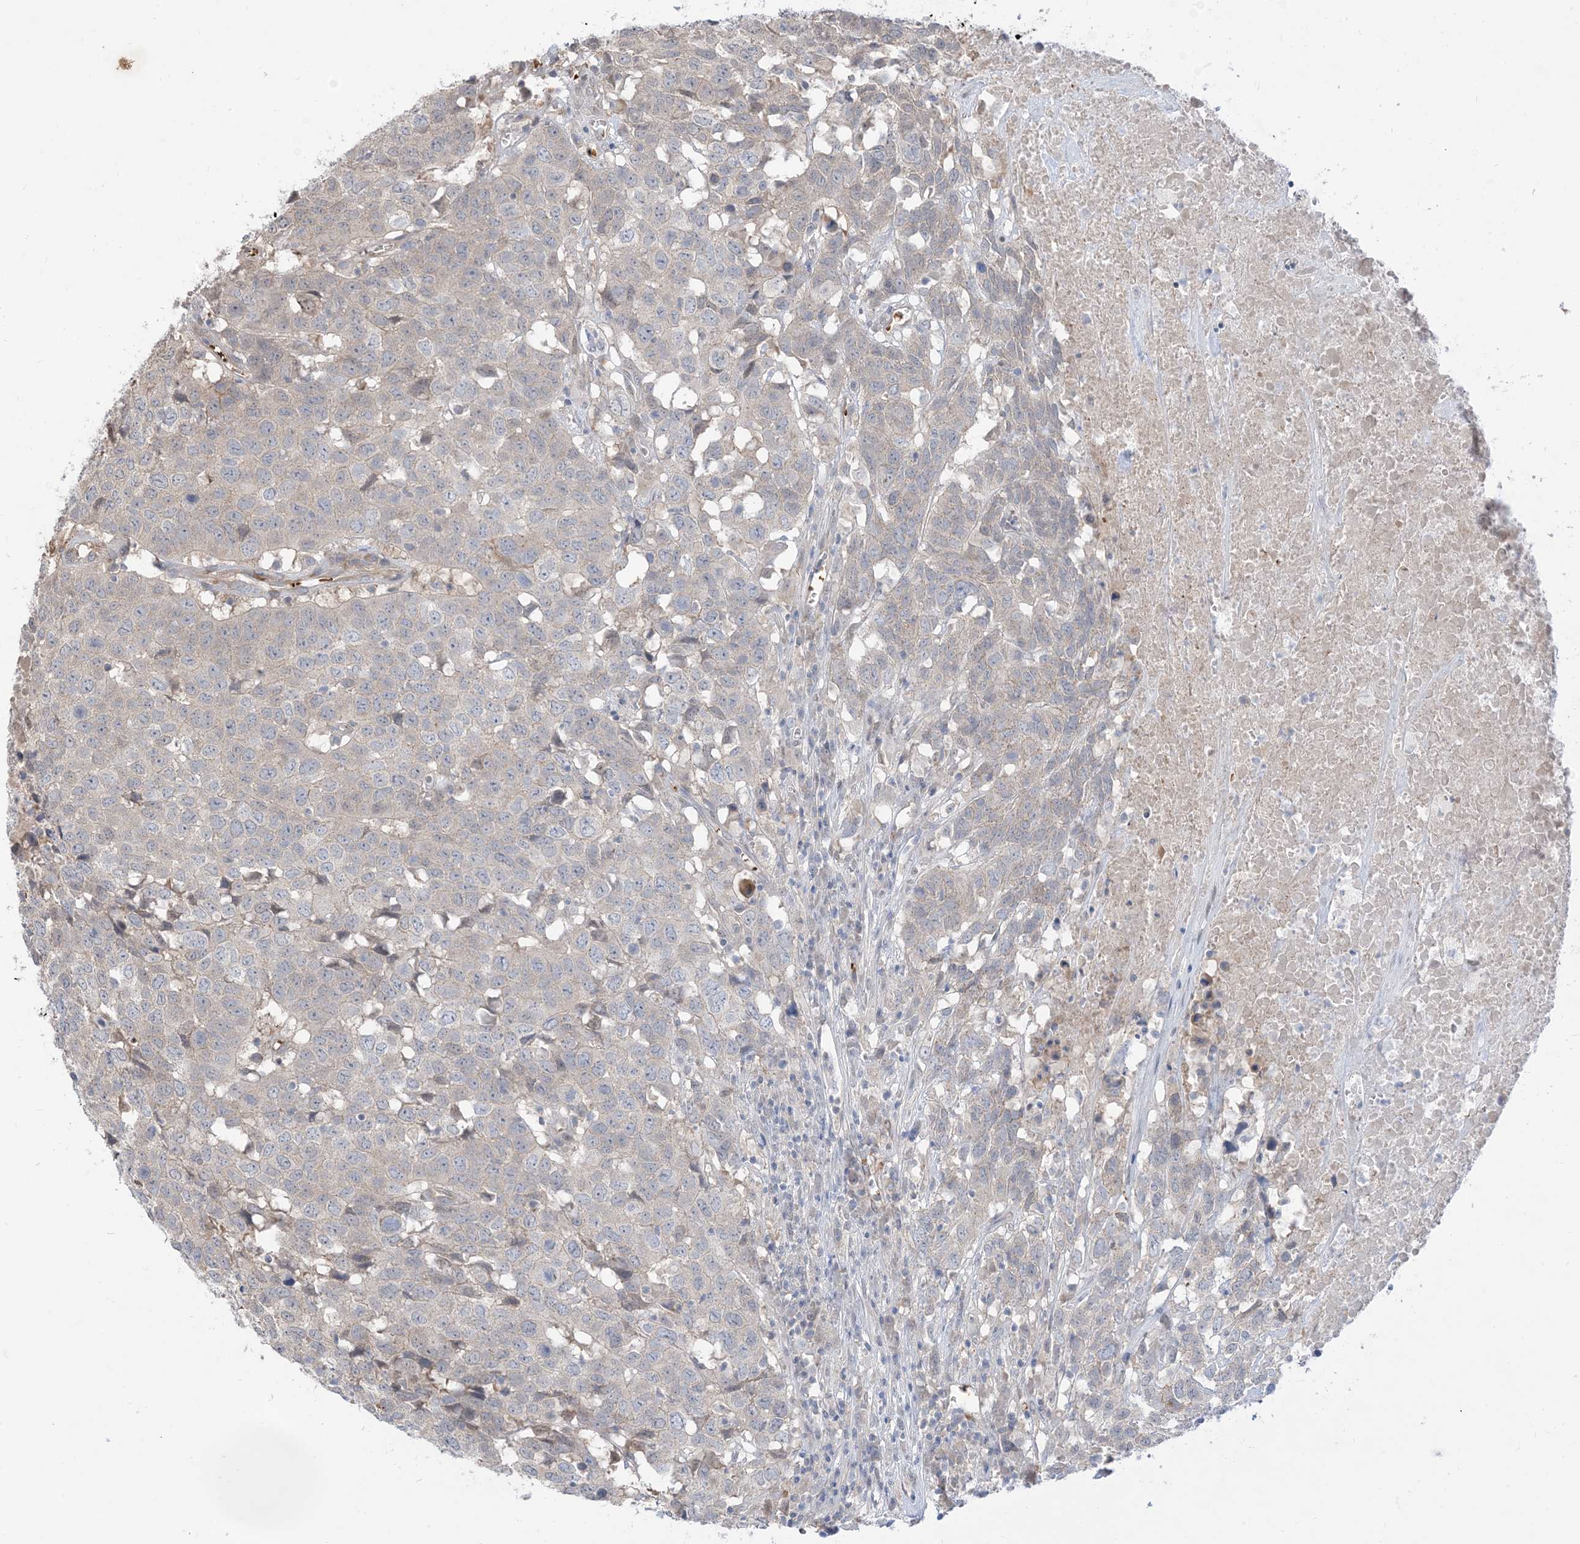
{"staining": {"intensity": "moderate", "quantity": "<25%", "location": "cytoplasmic/membranous"}, "tissue": "head and neck cancer", "cell_type": "Tumor cells", "image_type": "cancer", "snomed": [{"axis": "morphology", "description": "Squamous cell carcinoma, NOS"}, {"axis": "topography", "description": "Head-Neck"}], "caption": "Head and neck cancer was stained to show a protein in brown. There is low levels of moderate cytoplasmic/membranous staining in approximately <25% of tumor cells. The staining was performed using DAB, with brown indicating positive protein expression. Nuclei are stained blue with hematoxylin.", "gene": "RIN1", "patient": {"sex": "male", "age": 66}}